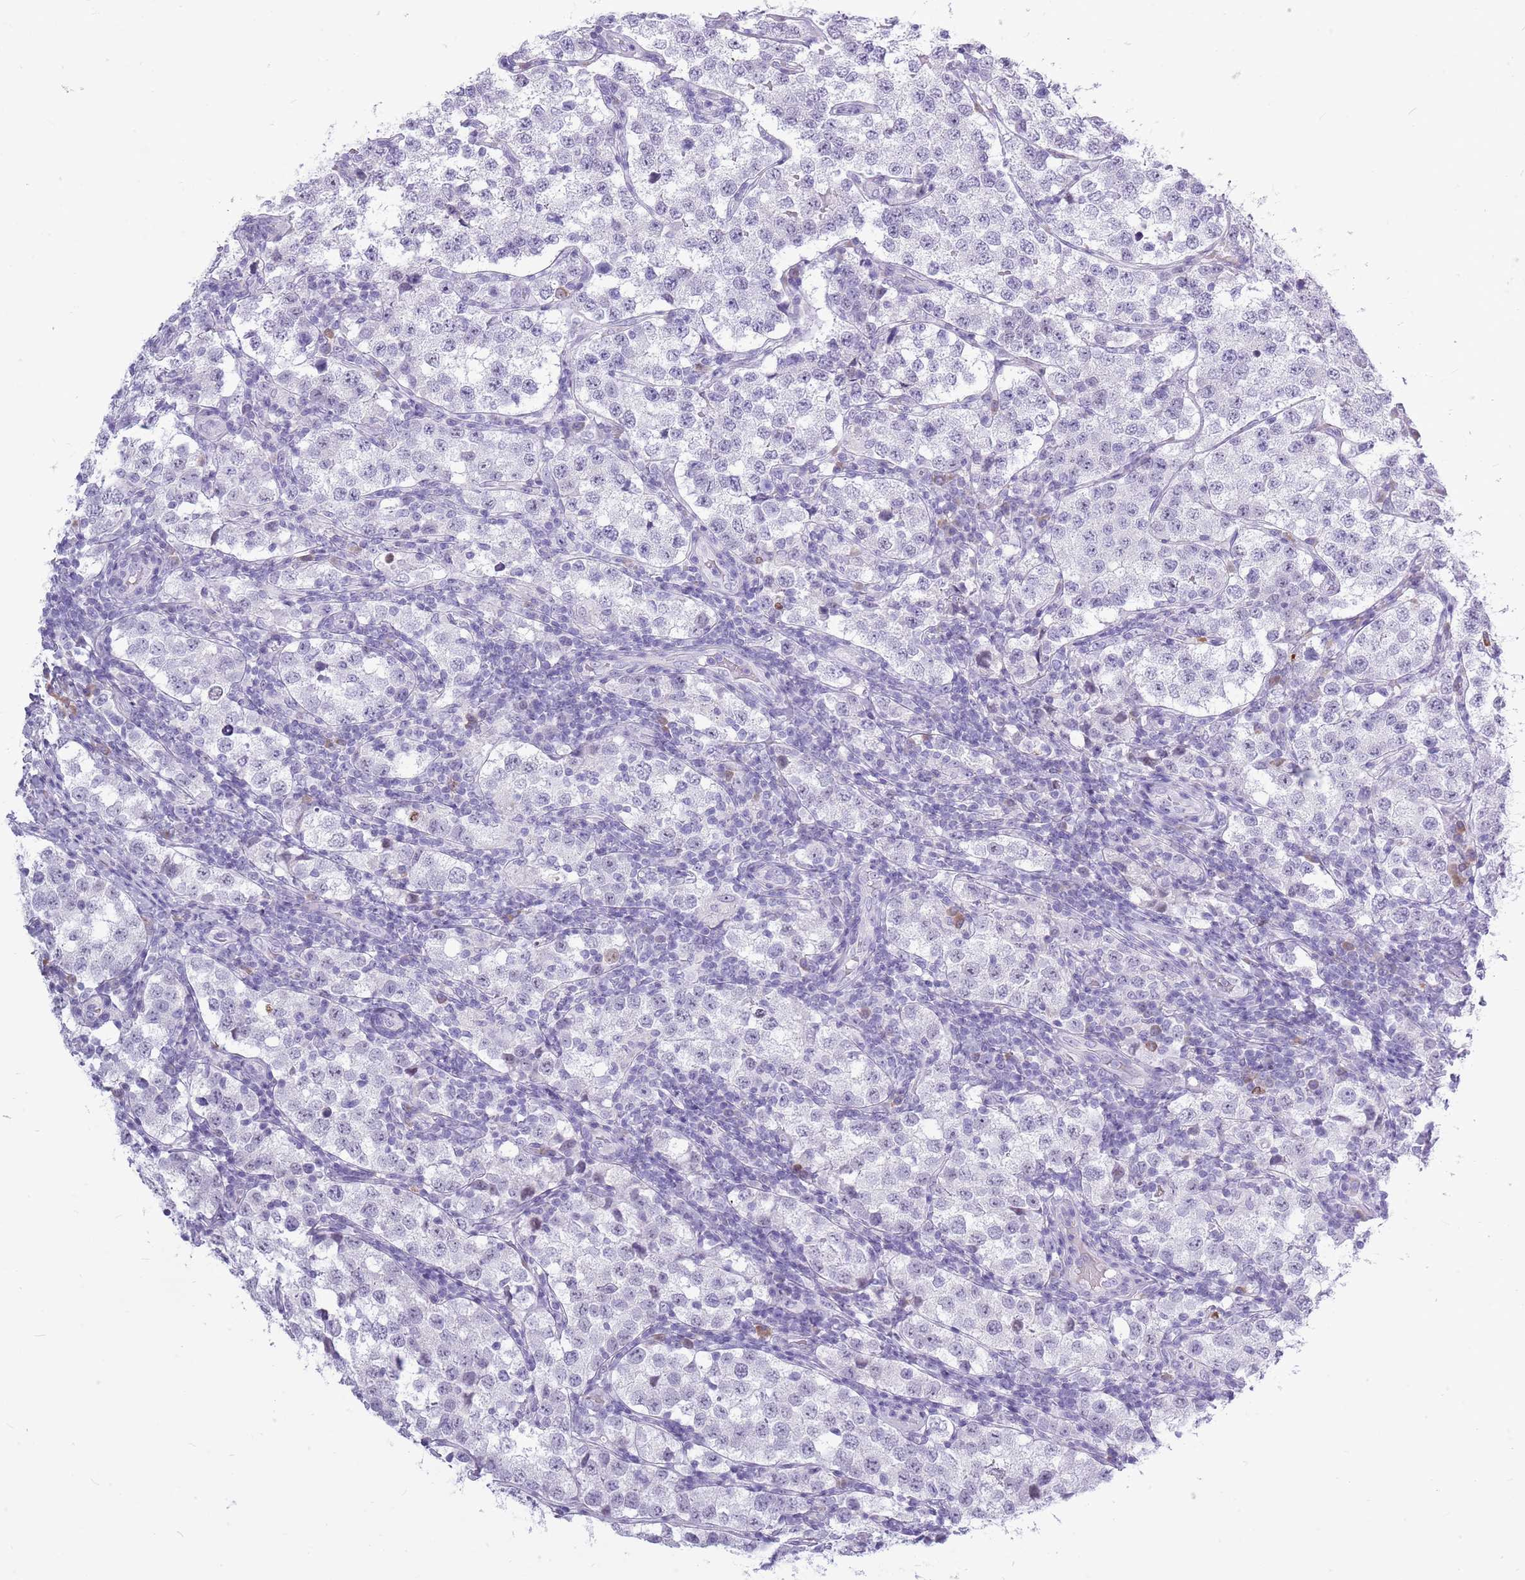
{"staining": {"intensity": "negative", "quantity": "none", "location": "none"}, "tissue": "testis cancer", "cell_type": "Tumor cells", "image_type": "cancer", "snomed": [{"axis": "morphology", "description": "Seminoma, NOS"}, {"axis": "topography", "description": "Testis"}], "caption": "IHC of testis cancer (seminoma) shows no expression in tumor cells.", "gene": "ZNF425", "patient": {"sex": "male", "age": 34}}